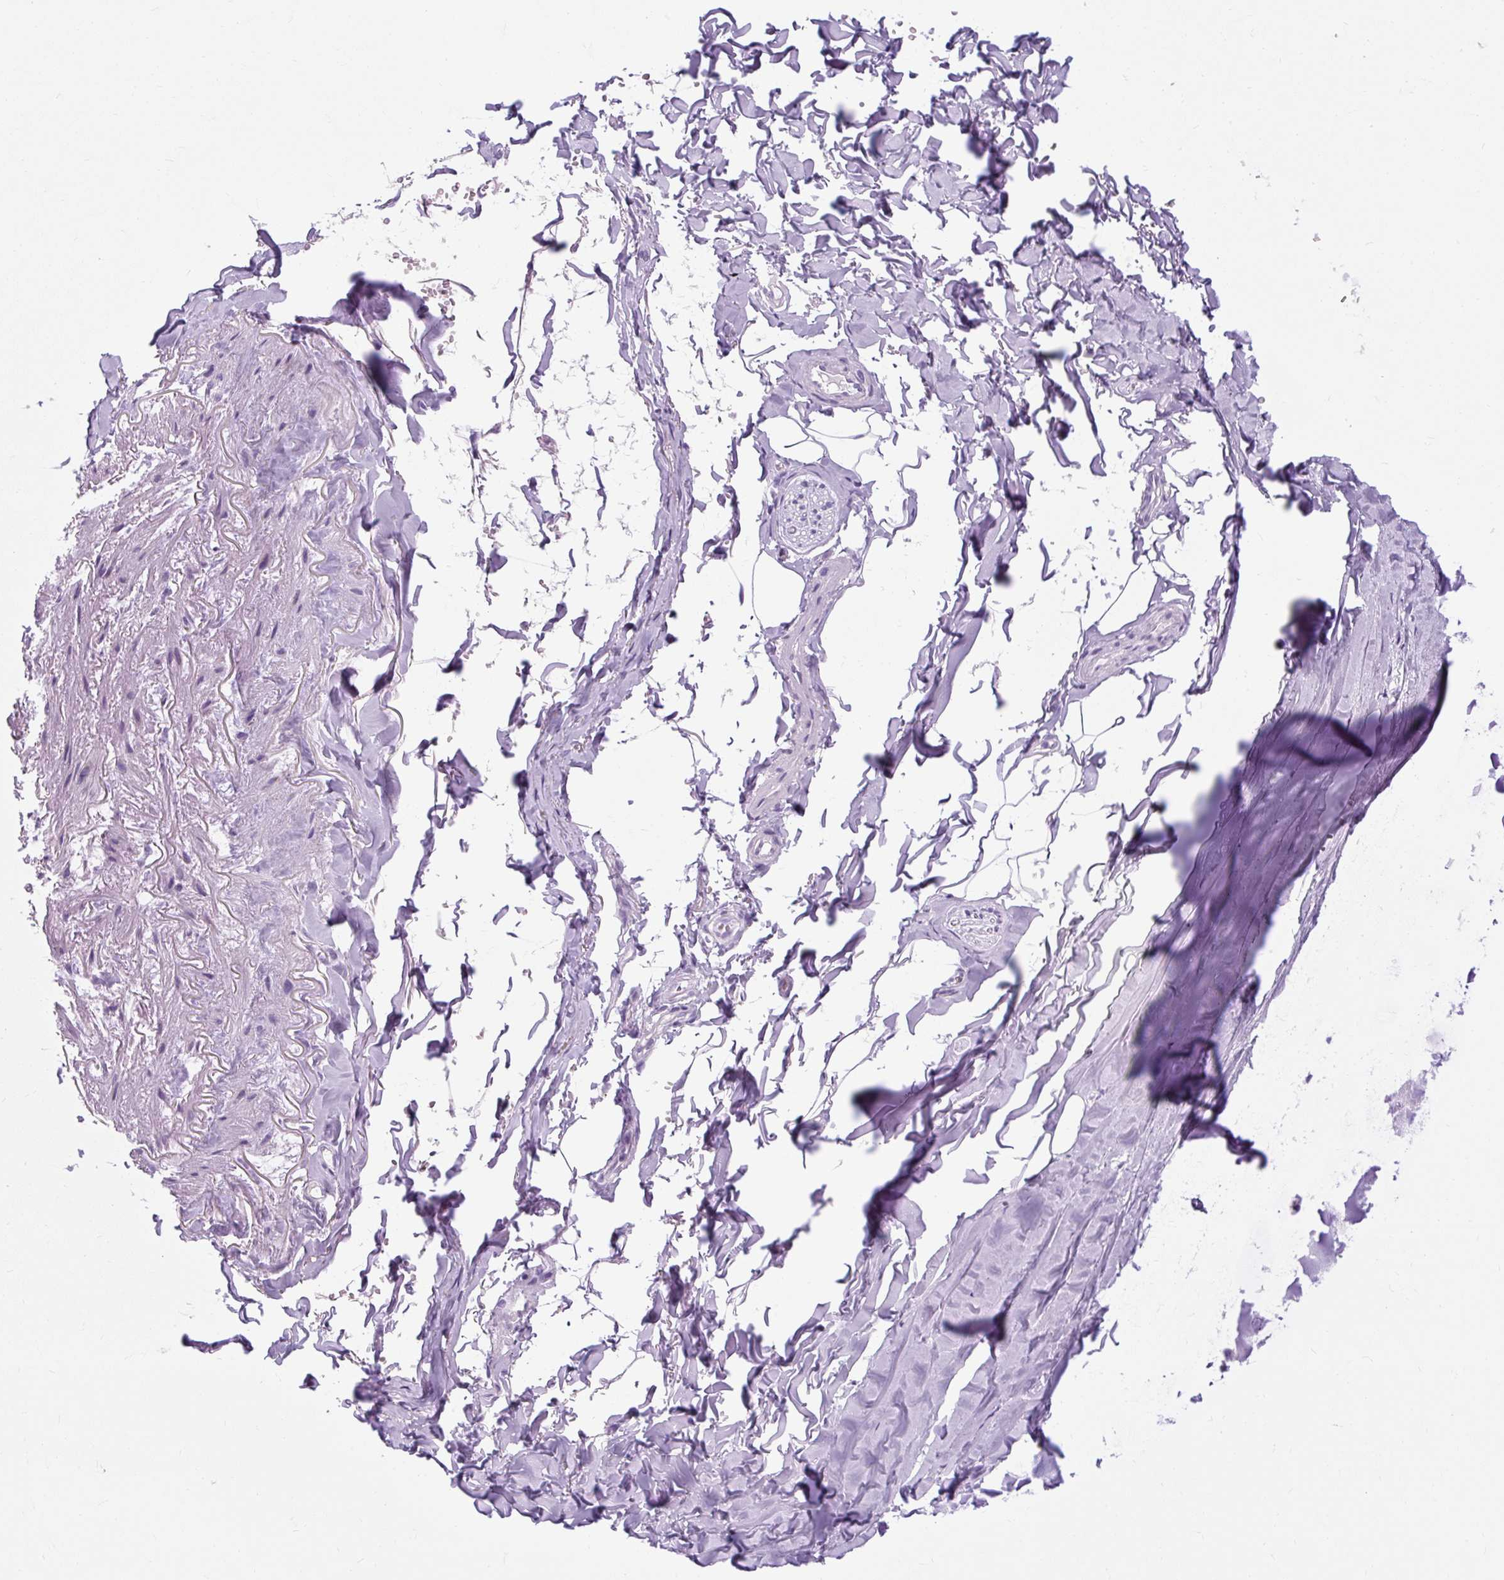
{"staining": {"intensity": "negative", "quantity": "none", "location": "none"}, "tissue": "soft tissue", "cell_type": "Chondrocytes", "image_type": "normal", "snomed": [{"axis": "morphology", "description": "Normal tissue, NOS"}, {"axis": "topography", "description": "Cartilage tissue"}, {"axis": "topography", "description": "Bronchus"}, {"axis": "topography", "description": "Peripheral nerve tissue"}], "caption": "Micrograph shows no protein staining in chondrocytes of unremarkable soft tissue. (DAB (3,3'-diaminobenzidine) IHC, high magnification).", "gene": "B3GNT4", "patient": {"sex": "female", "age": 59}}